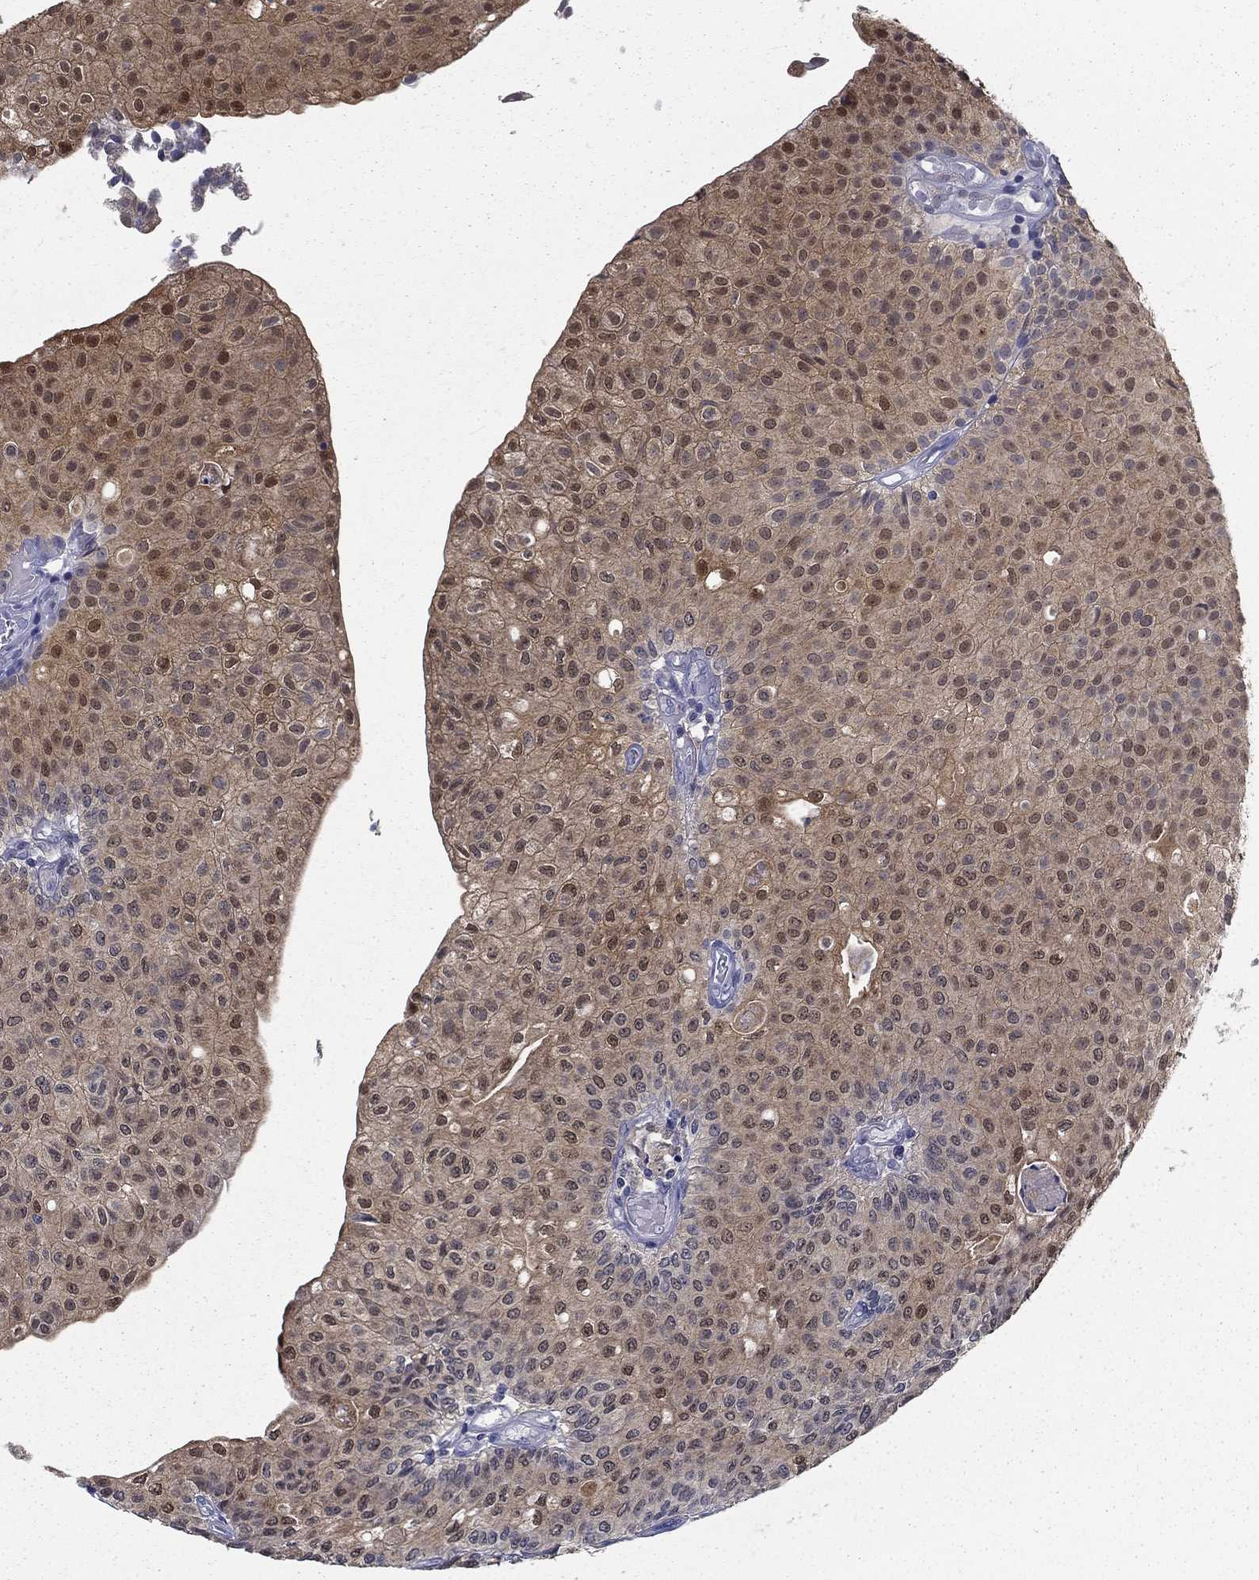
{"staining": {"intensity": "moderate", "quantity": "25%-75%", "location": "cytoplasmic/membranous,nuclear"}, "tissue": "urothelial cancer", "cell_type": "Tumor cells", "image_type": "cancer", "snomed": [{"axis": "morphology", "description": "Urothelial carcinoma, Low grade"}, {"axis": "topography", "description": "Urinary bladder"}], "caption": "DAB immunohistochemical staining of urothelial cancer demonstrates moderate cytoplasmic/membranous and nuclear protein positivity in approximately 25%-75% of tumor cells.", "gene": "NIT2", "patient": {"sex": "male", "age": 89}}